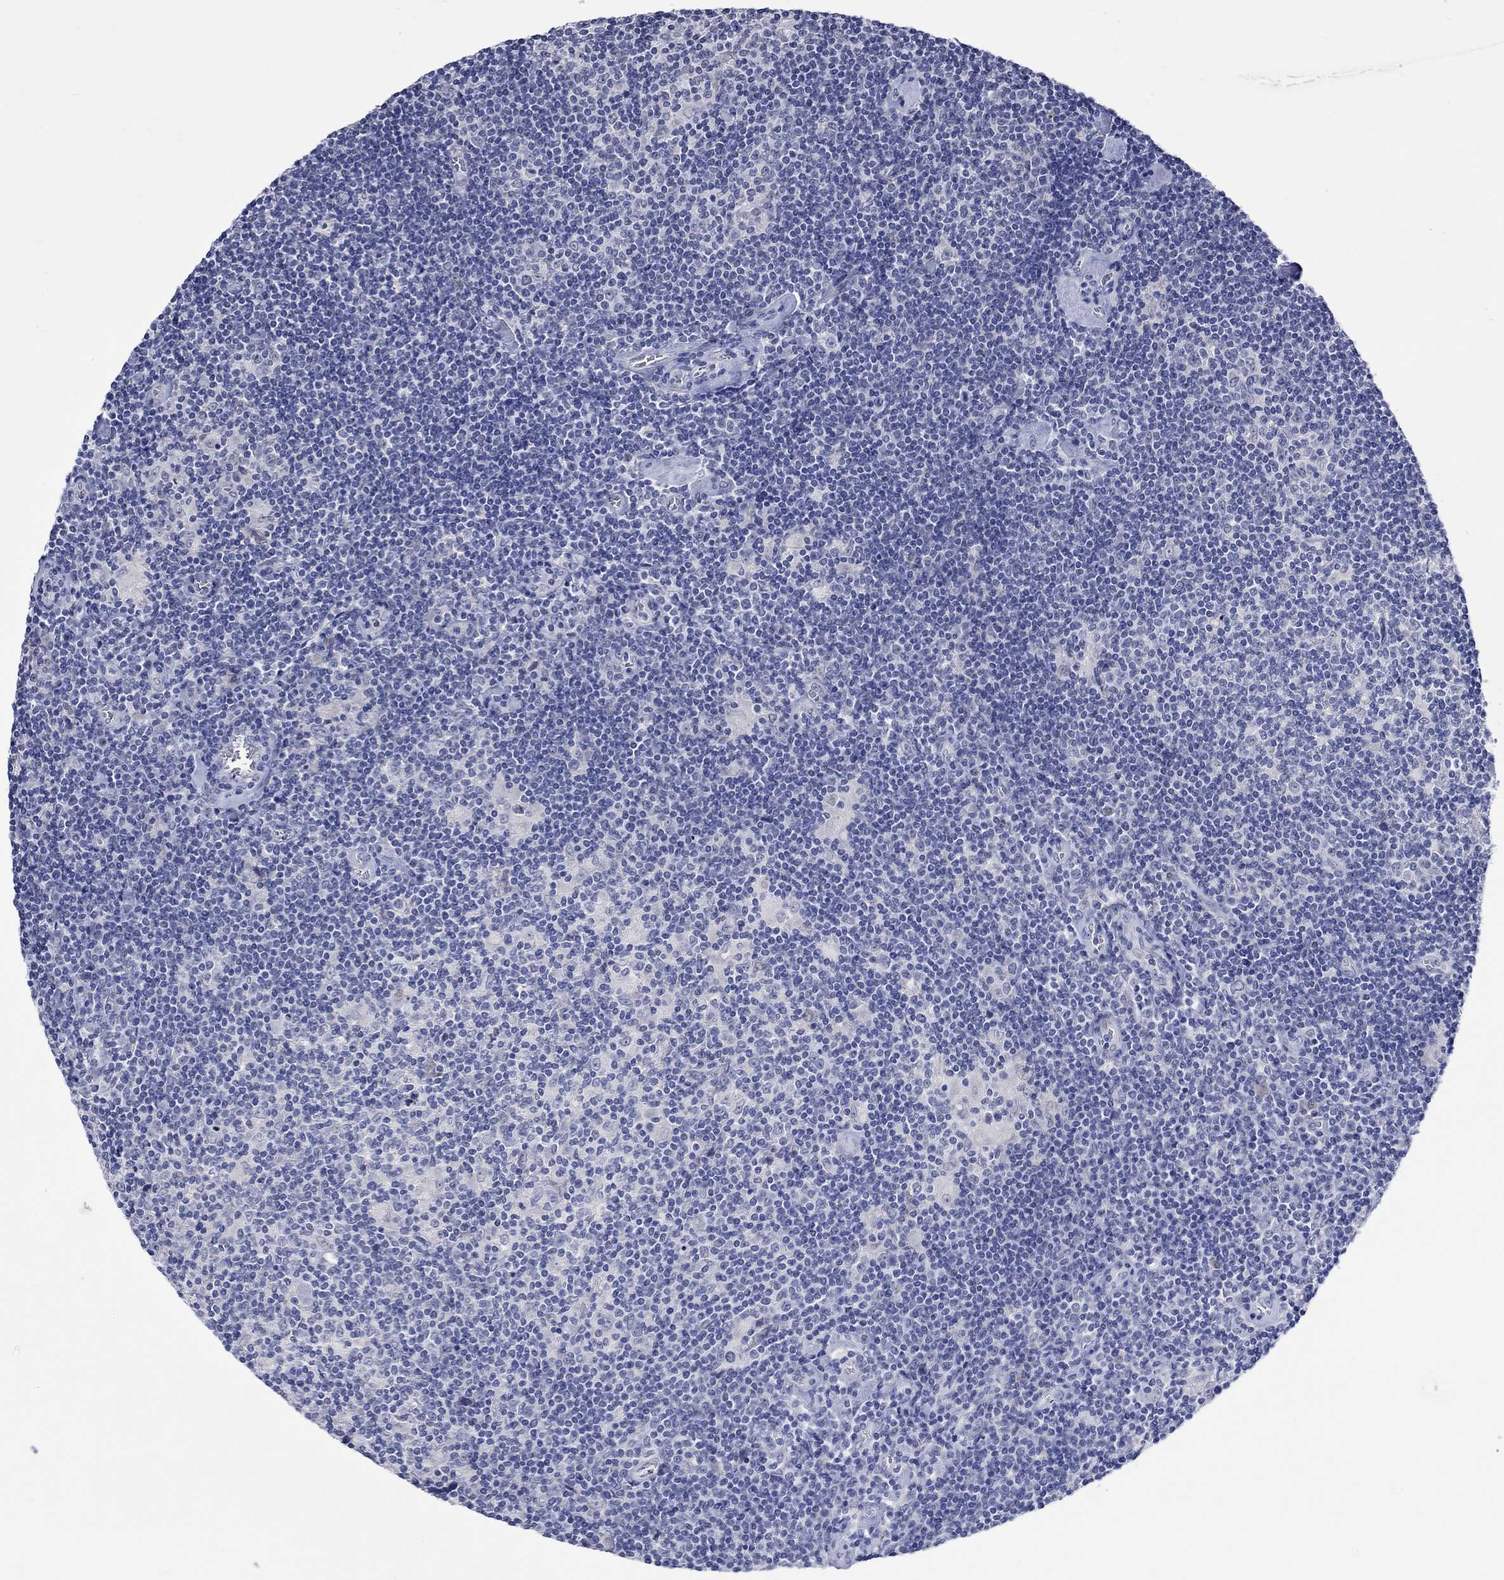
{"staining": {"intensity": "negative", "quantity": "none", "location": "none"}, "tissue": "lymphoma", "cell_type": "Tumor cells", "image_type": "cancer", "snomed": [{"axis": "morphology", "description": "Hodgkin's disease, NOS"}, {"axis": "topography", "description": "Lymph node"}], "caption": "Photomicrograph shows no significant protein staining in tumor cells of Hodgkin's disease.", "gene": "CRYAB", "patient": {"sex": "male", "age": 40}}